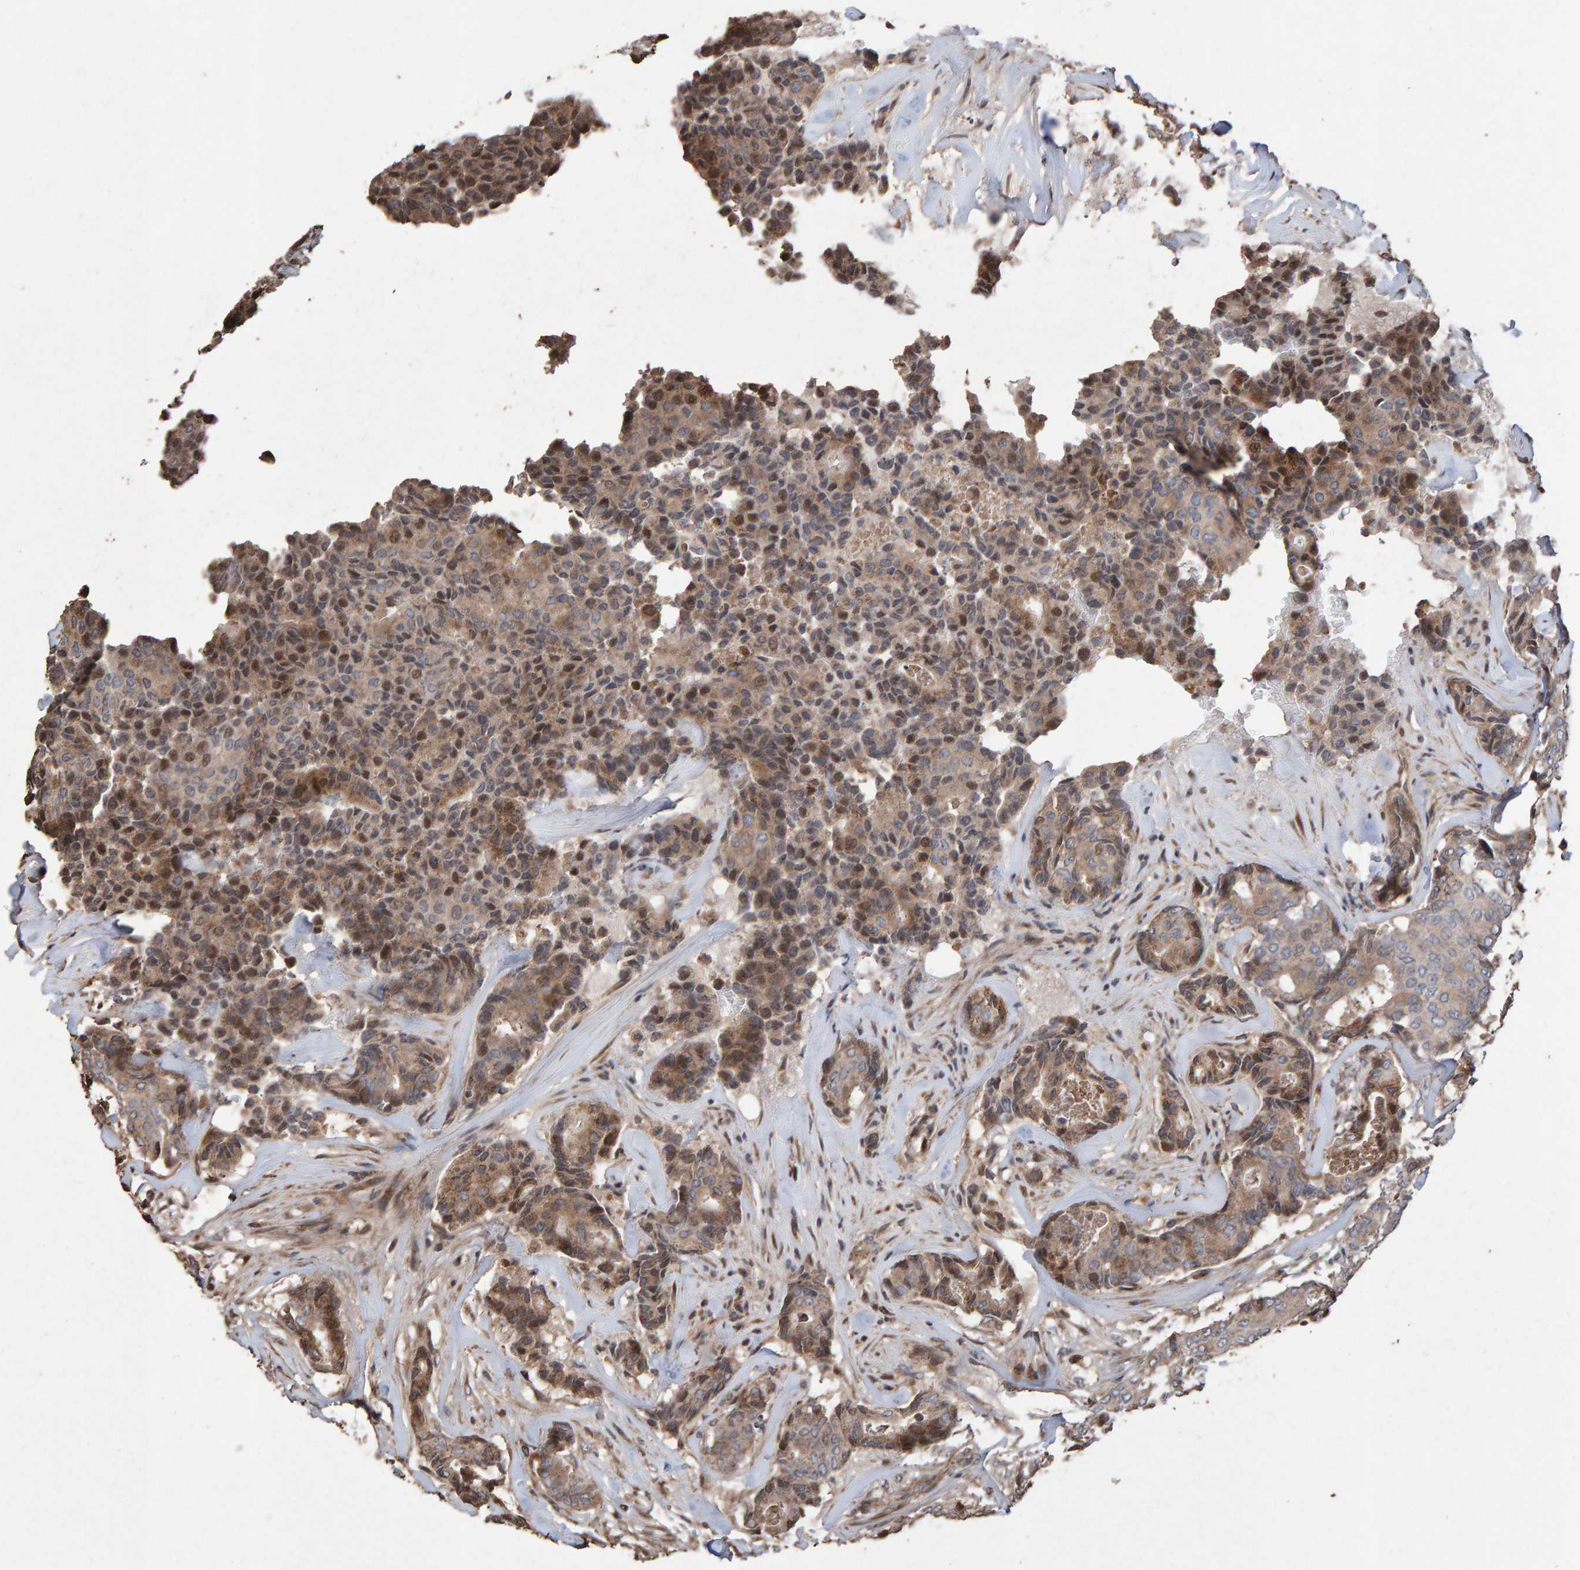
{"staining": {"intensity": "moderate", "quantity": ">75%", "location": "cytoplasmic/membranous,nuclear"}, "tissue": "breast cancer", "cell_type": "Tumor cells", "image_type": "cancer", "snomed": [{"axis": "morphology", "description": "Duct carcinoma"}, {"axis": "topography", "description": "Breast"}], "caption": "Moderate cytoplasmic/membranous and nuclear expression for a protein is appreciated in approximately >75% of tumor cells of breast cancer using immunohistochemistry.", "gene": "OSBP2", "patient": {"sex": "female", "age": 75}}